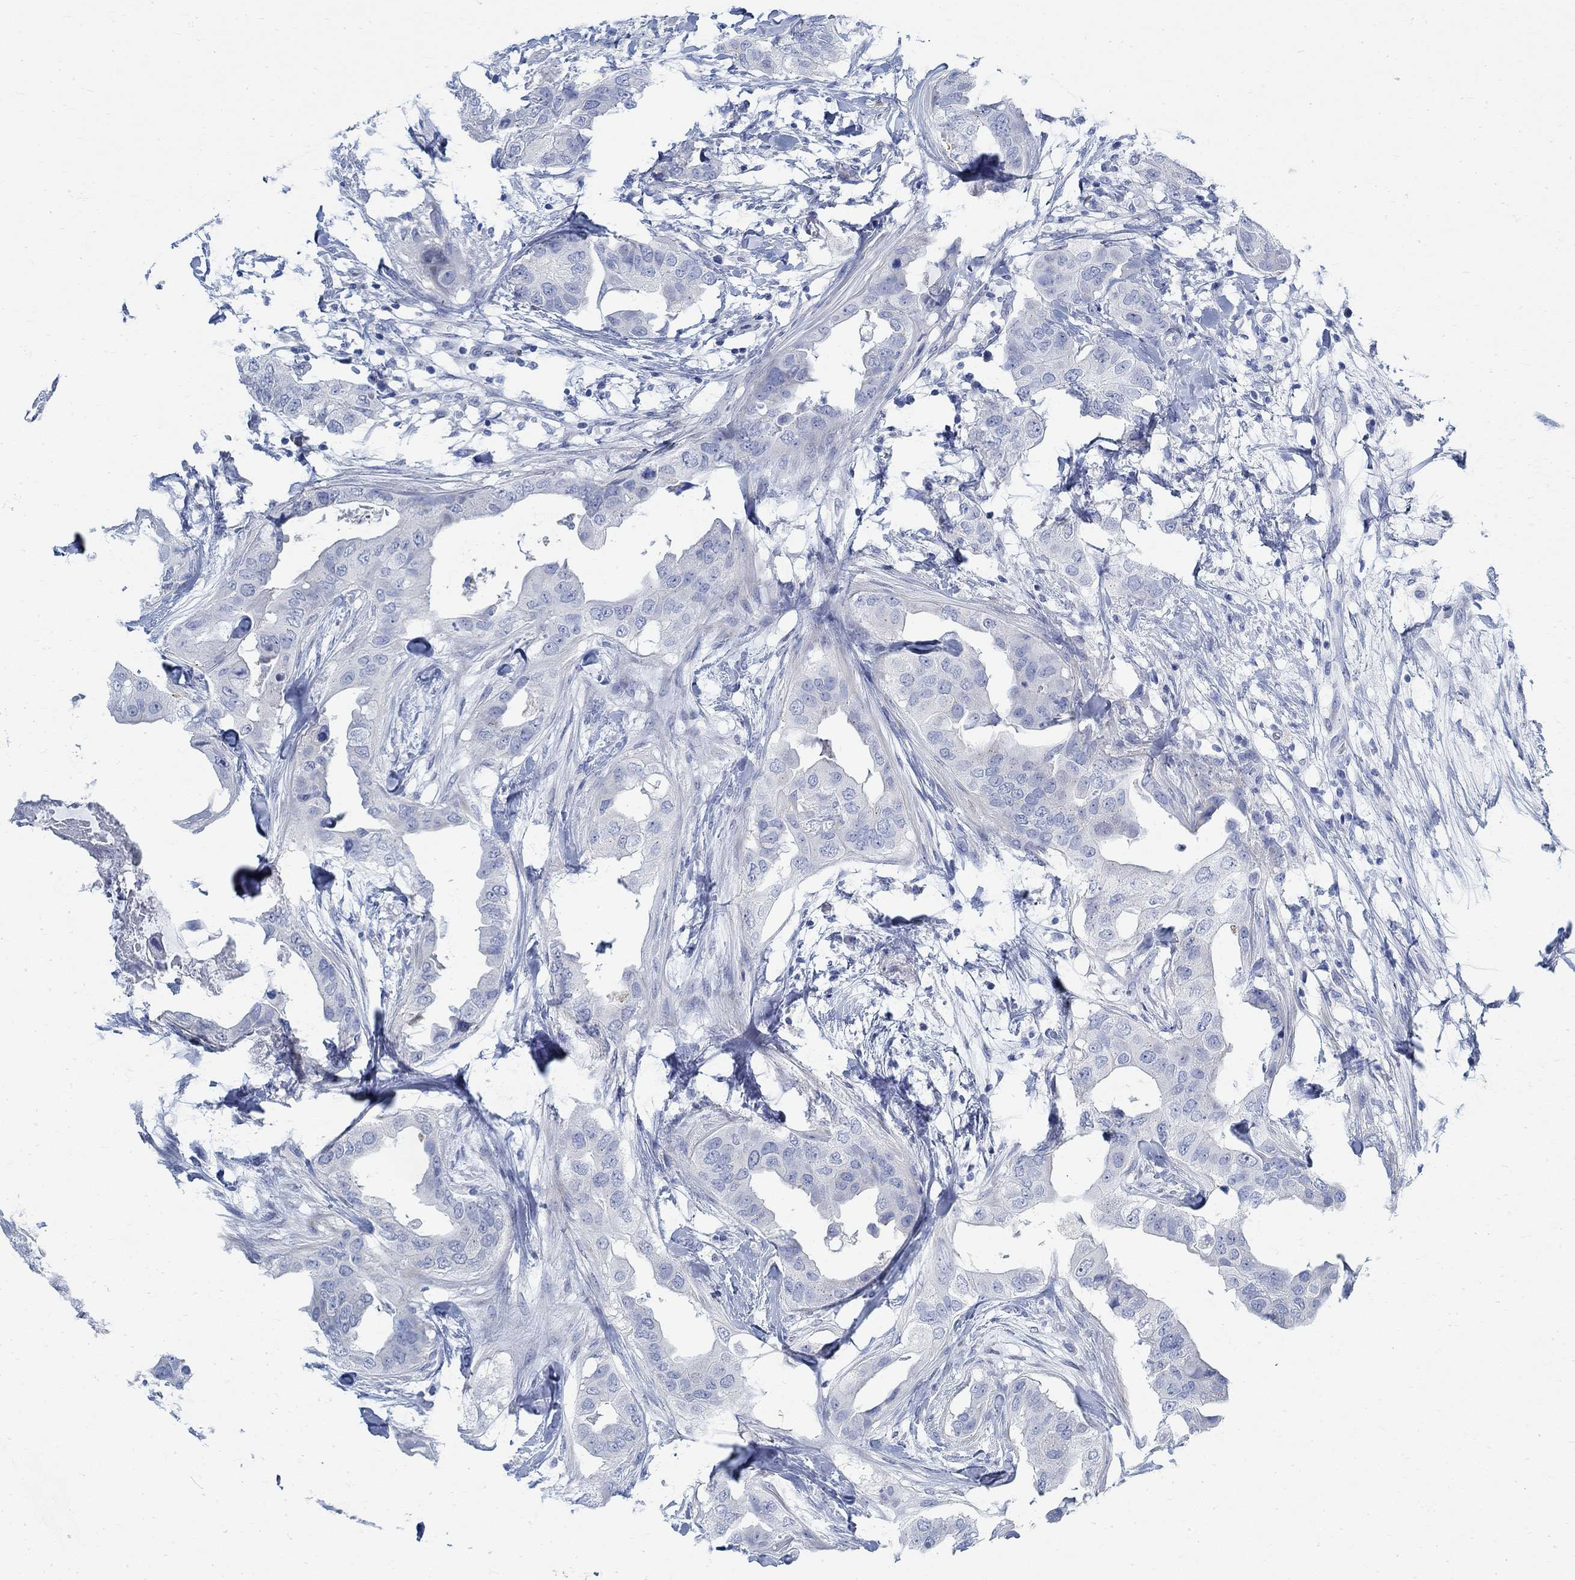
{"staining": {"intensity": "negative", "quantity": "none", "location": "none"}, "tissue": "breast cancer", "cell_type": "Tumor cells", "image_type": "cancer", "snomed": [{"axis": "morphology", "description": "Normal tissue, NOS"}, {"axis": "morphology", "description": "Duct carcinoma"}, {"axis": "topography", "description": "Breast"}], "caption": "Tumor cells are negative for brown protein staining in breast cancer (invasive ductal carcinoma).", "gene": "RBM20", "patient": {"sex": "female", "age": 40}}